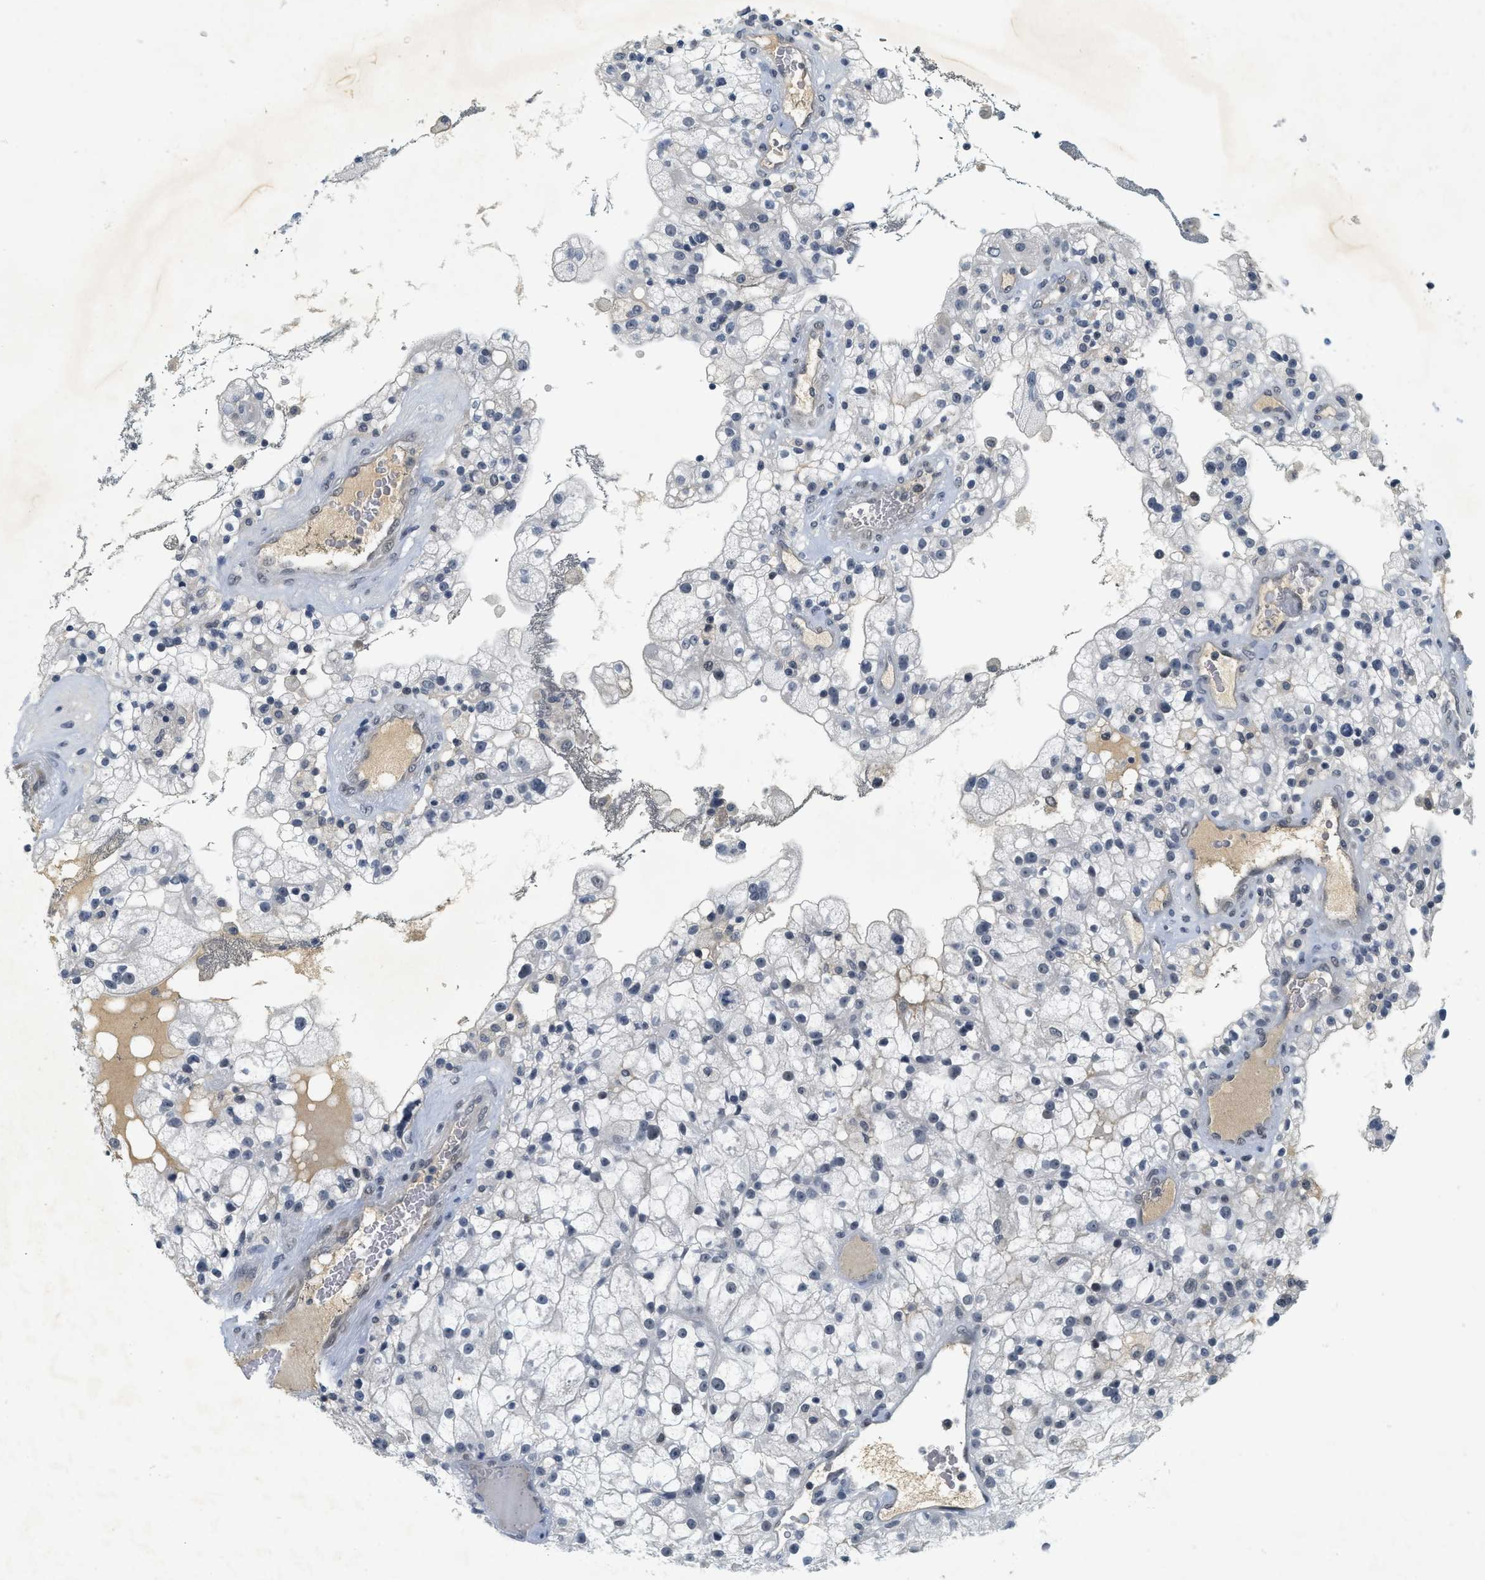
{"staining": {"intensity": "moderate", "quantity": "<25%", "location": "nuclear"}, "tissue": "renal cancer", "cell_type": "Tumor cells", "image_type": "cancer", "snomed": [{"axis": "morphology", "description": "Adenocarcinoma, NOS"}, {"axis": "topography", "description": "Kidney"}], "caption": "A brown stain shows moderate nuclear positivity of a protein in human renal cancer (adenocarcinoma) tumor cells.", "gene": "MZF1", "patient": {"sex": "female", "age": 52}}